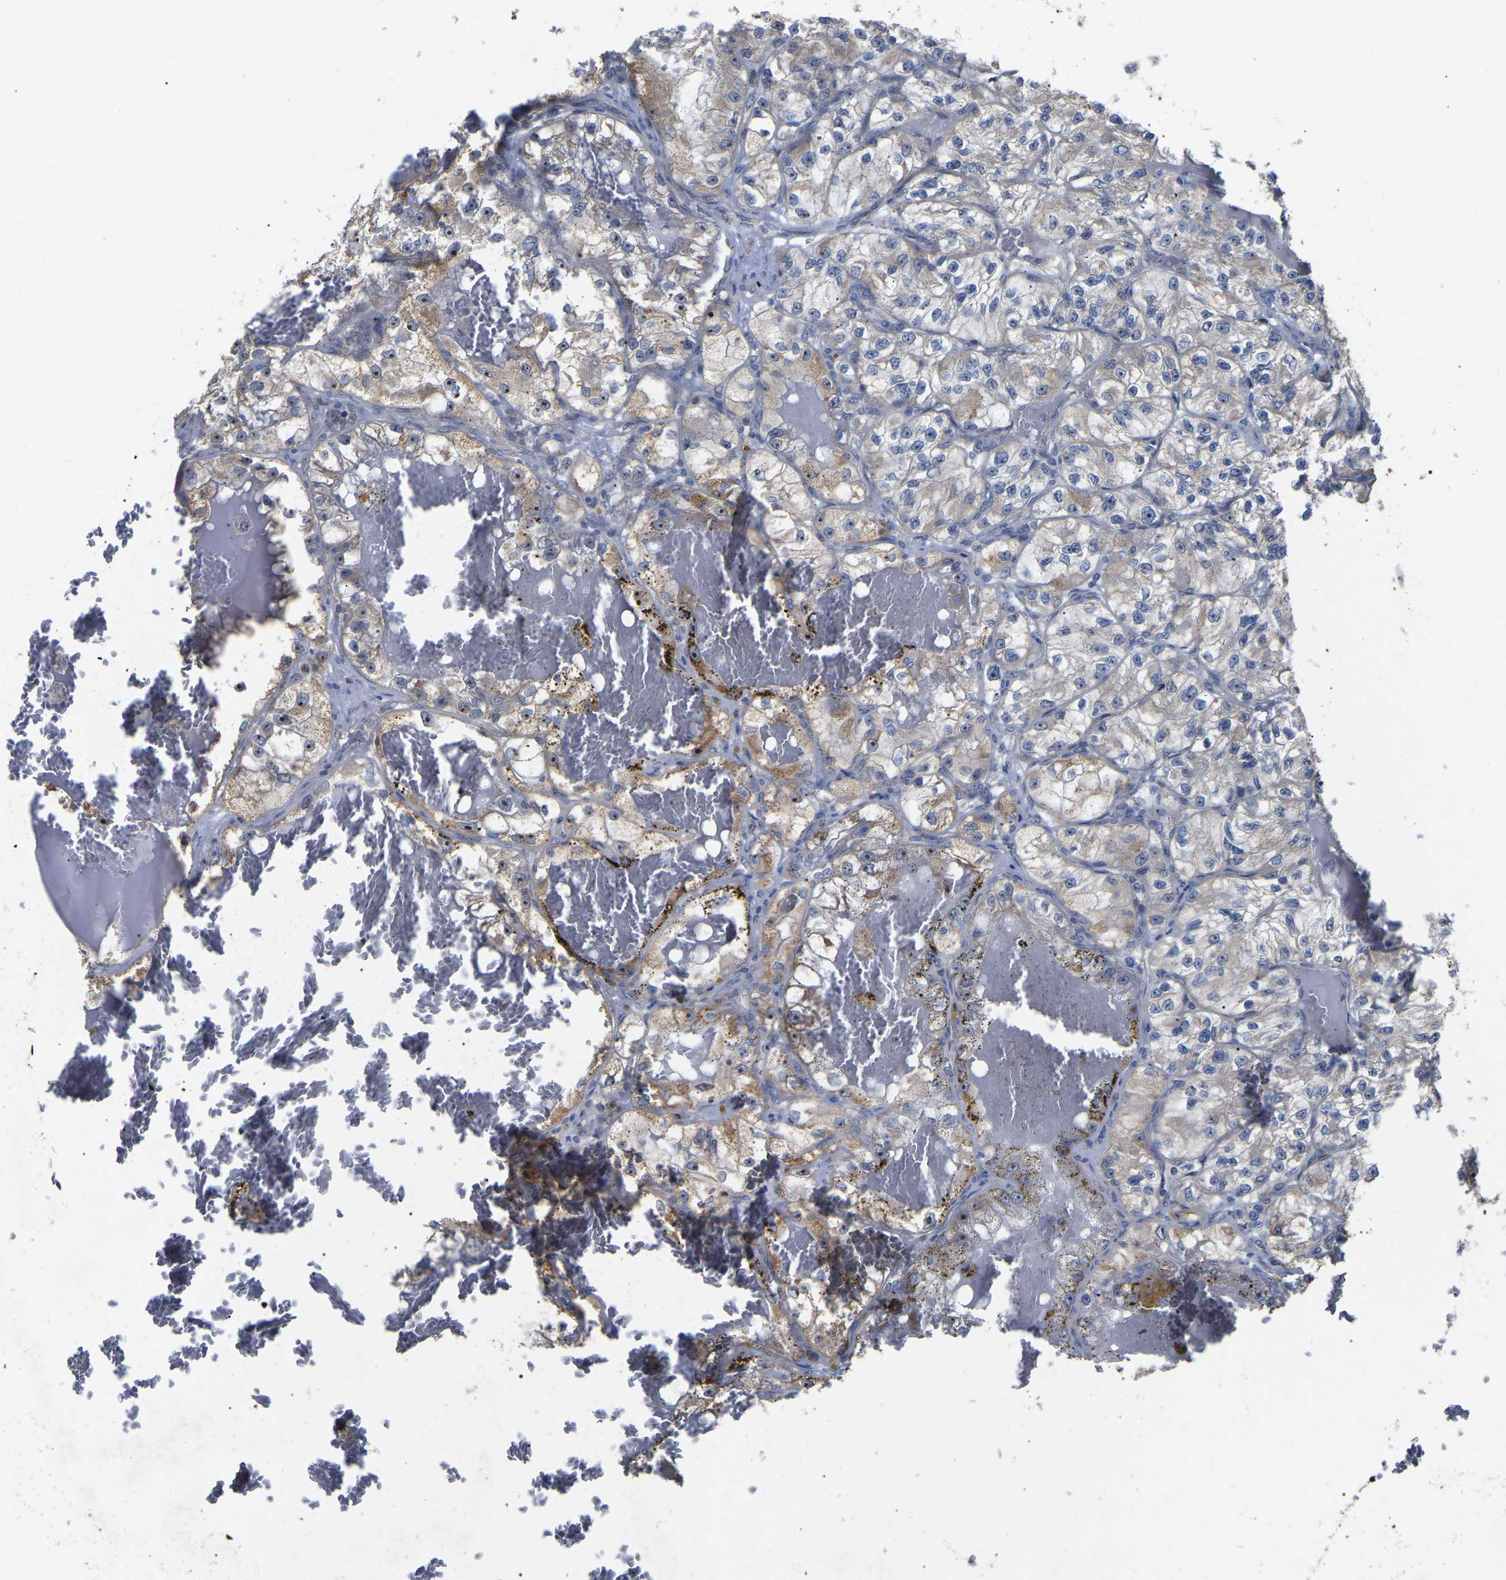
{"staining": {"intensity": "moderate", "quantity": "<25%", "location": "nuclear"}, "tissue": "renal cancer", "cell_type": "Tumor cells", "image_type": "cancer", "snomed": [{"axis": "morphology", "description": "Adenocarcinoma, NOS"}, {"axis": "topography", "description": "Kidney"}], "caption": "Brown immunohistochemical staining in human renal adenocarcinoma demonstrates moderate nuclear staining in about <25% of tumor cells.", "gene": "NOP53", "patient": {"sex": "female", "age": 57}}